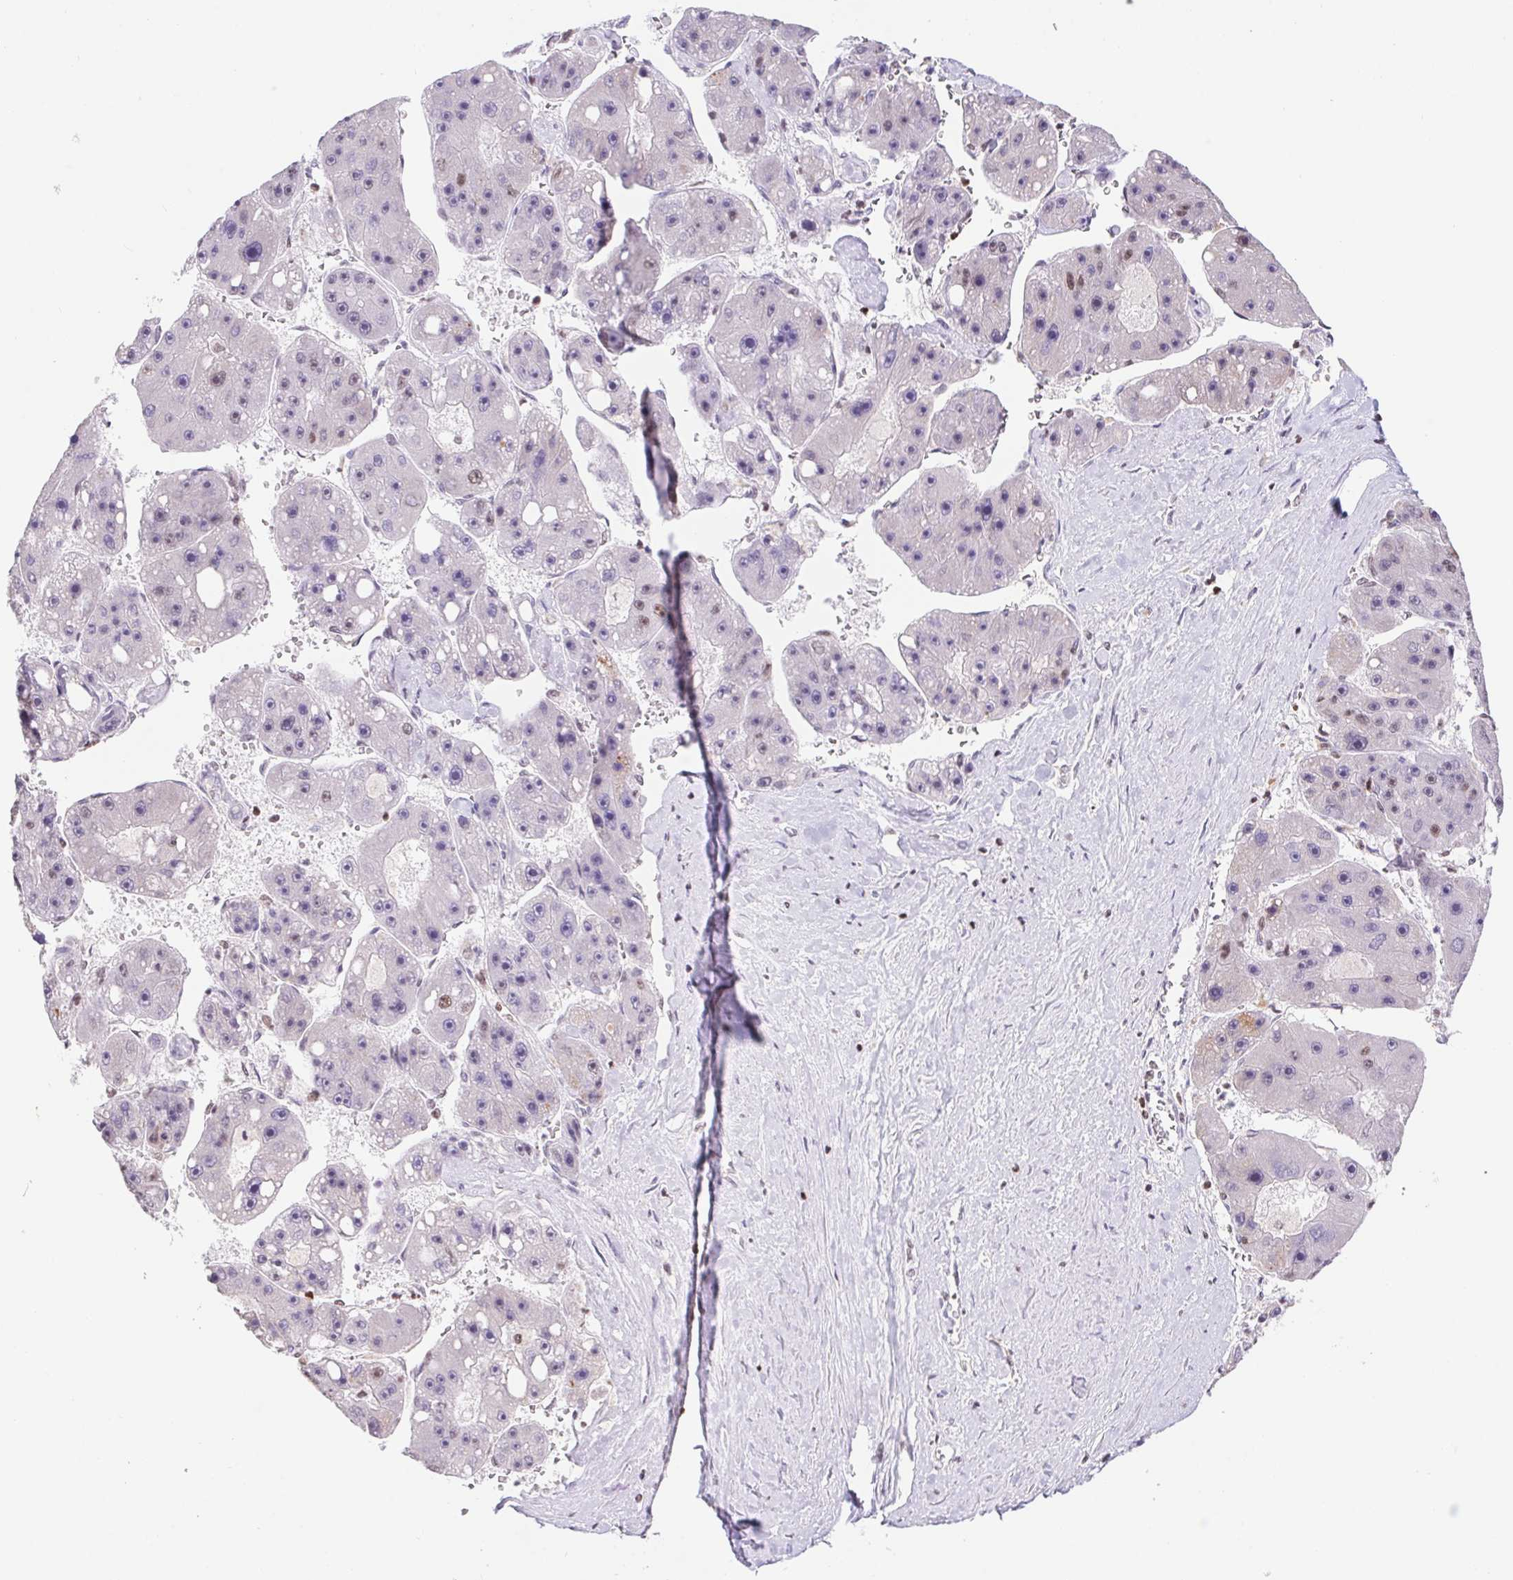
{"staining": {"intensity": "negative", "quantity": "none", "location": "none"}, "tissue": "liver cancer", "cell_type": "Tumor cells", "image_type": "cancer", "snomed": [{"axis": "morphology", "description": "Carcinoma, Hepatocellular, NOS"}, {"axis": "topography", "description": "Liver"}], "caption": "High magnification brightfield microscopy of liver cancer (hepatocellular carcinoma) stained with DAB (3,3'-diaminobenzidine) (brown) and counterstained with hematoxylin (blue): tumor cells show no significant expression.", "gene": "POLD3", "patient": {"sex": "female", "age": 61}}